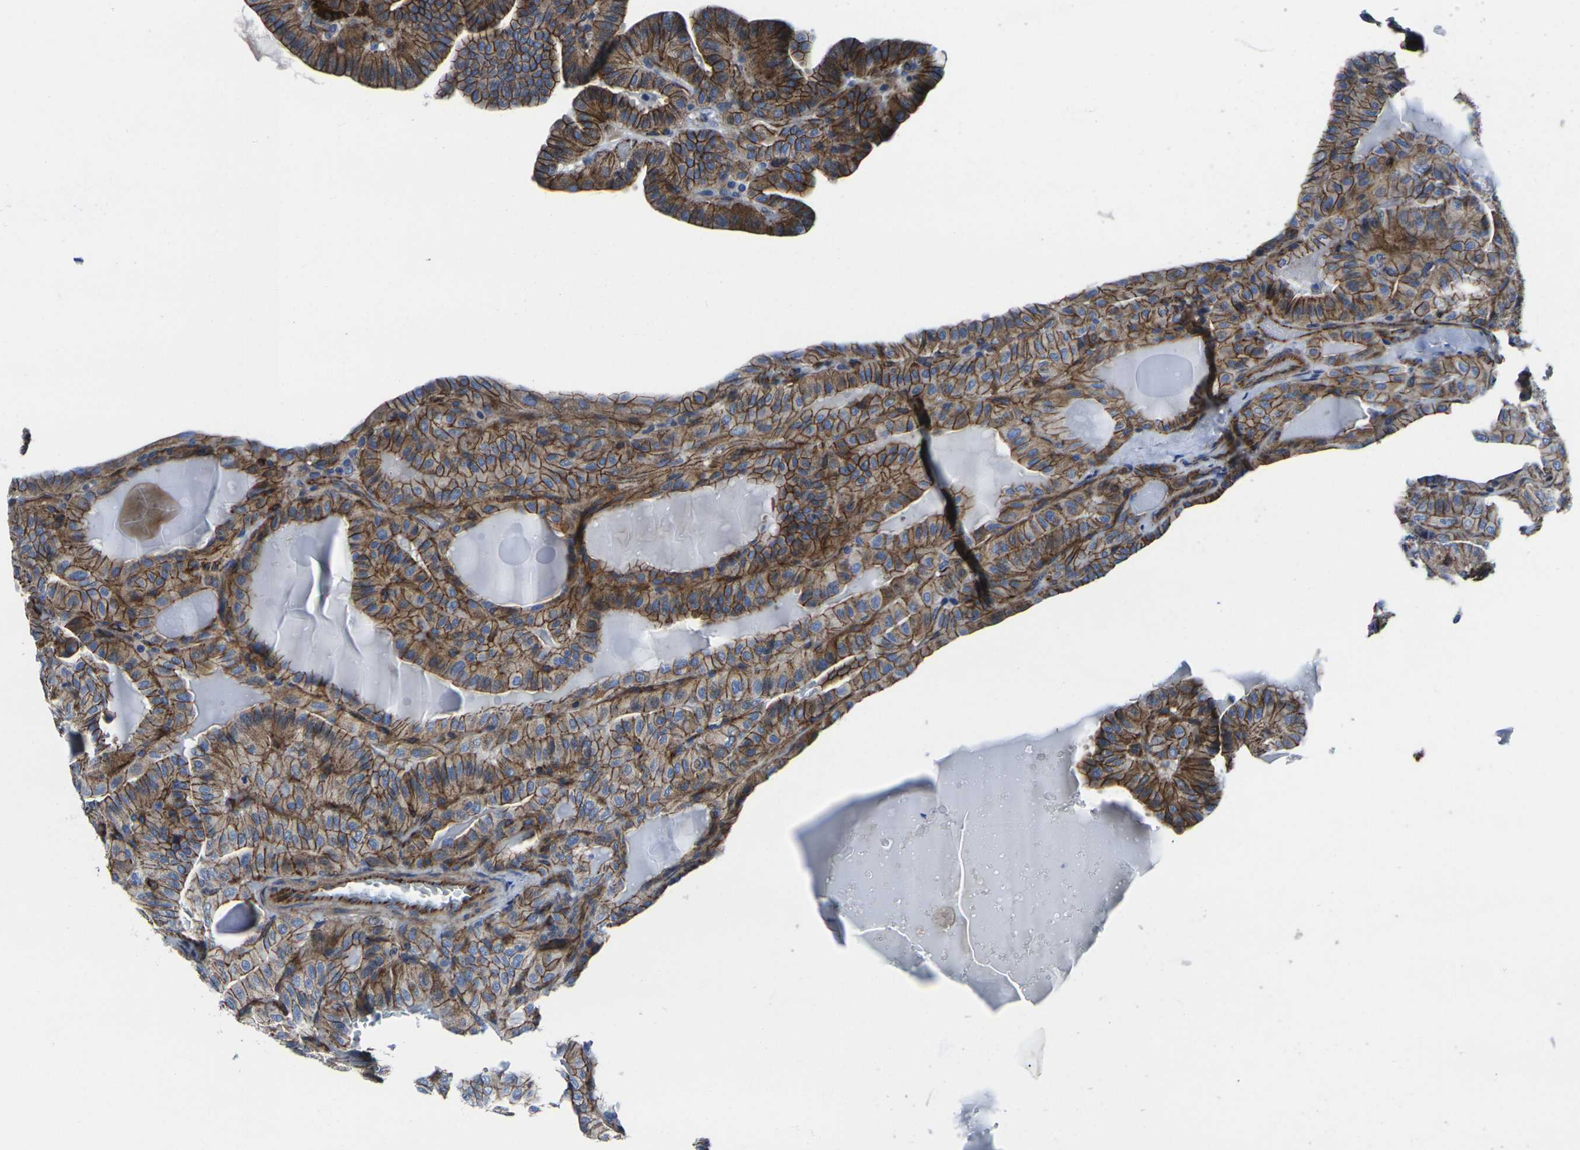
{"staining": {"intensity": "strong", "quantity": ">75%", "location": "cytoplasmic/membranous"}, "tissue": "thyroid cancer", "cell_type": "Tumor cells", "image_type": "cancer", "snomed": [{"axis": "morphology", "description": "Papillary adenocarcinoma, NOS"}, {"axis": "topography", "description": "Thyroid gland"}], "caption": "Immunohistochemistry photomicrograph of neoplastic tissue: thyroid cancer (papillary adenocarcinoma) stained using immunohistochemistry displays high levels of strong protein expression localized specifically in the cytoplasmic/membranous of tumor cells, appearing as a cytoplasmic/membranous brown color.", "gene": "NUMB", "patient": {"sex": "male", "age": 77}}